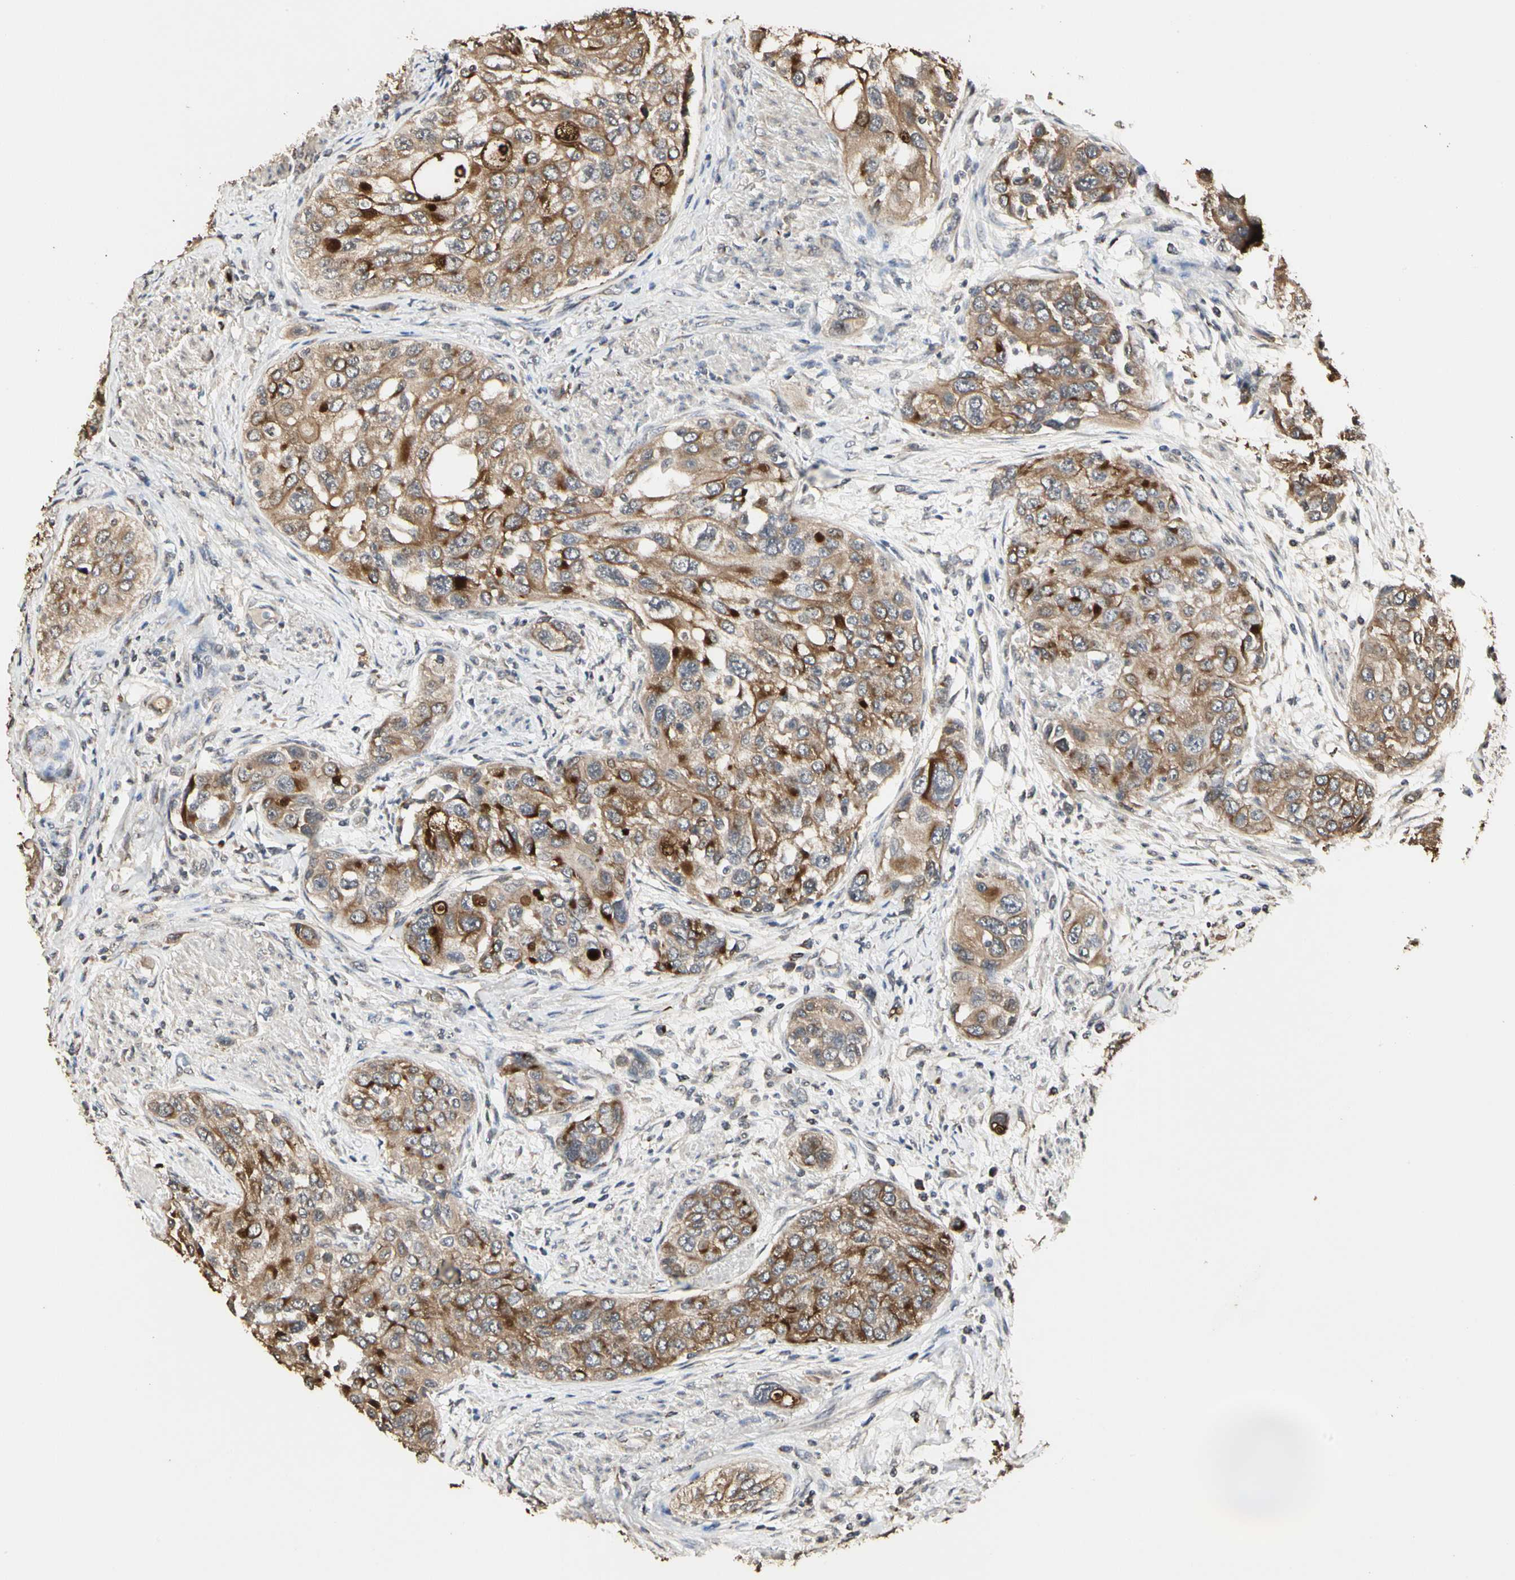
{"staining": {"intensity": "moderate", "quantity": ">75%", "location": "cytoplasmic/membranous"}, "tissue": "urothelial cancer", "cell_type": "Tumor cells", "image_type": "cancer", "snomed": [{"axis": "morphology", "description": "Urothelial carcinoma, High grade"}, {"axis": "topography", "description": "Urinary bladder"}], "caption": "Urothelial carcinoma (high-grade) stained for a protein (brown) exhibits moderate cytoplasmic/membranous positive expression in approximately >75% of tumor cells.", "gene": "TAOK1", "patient": {"sex": "female", "age": 56}}